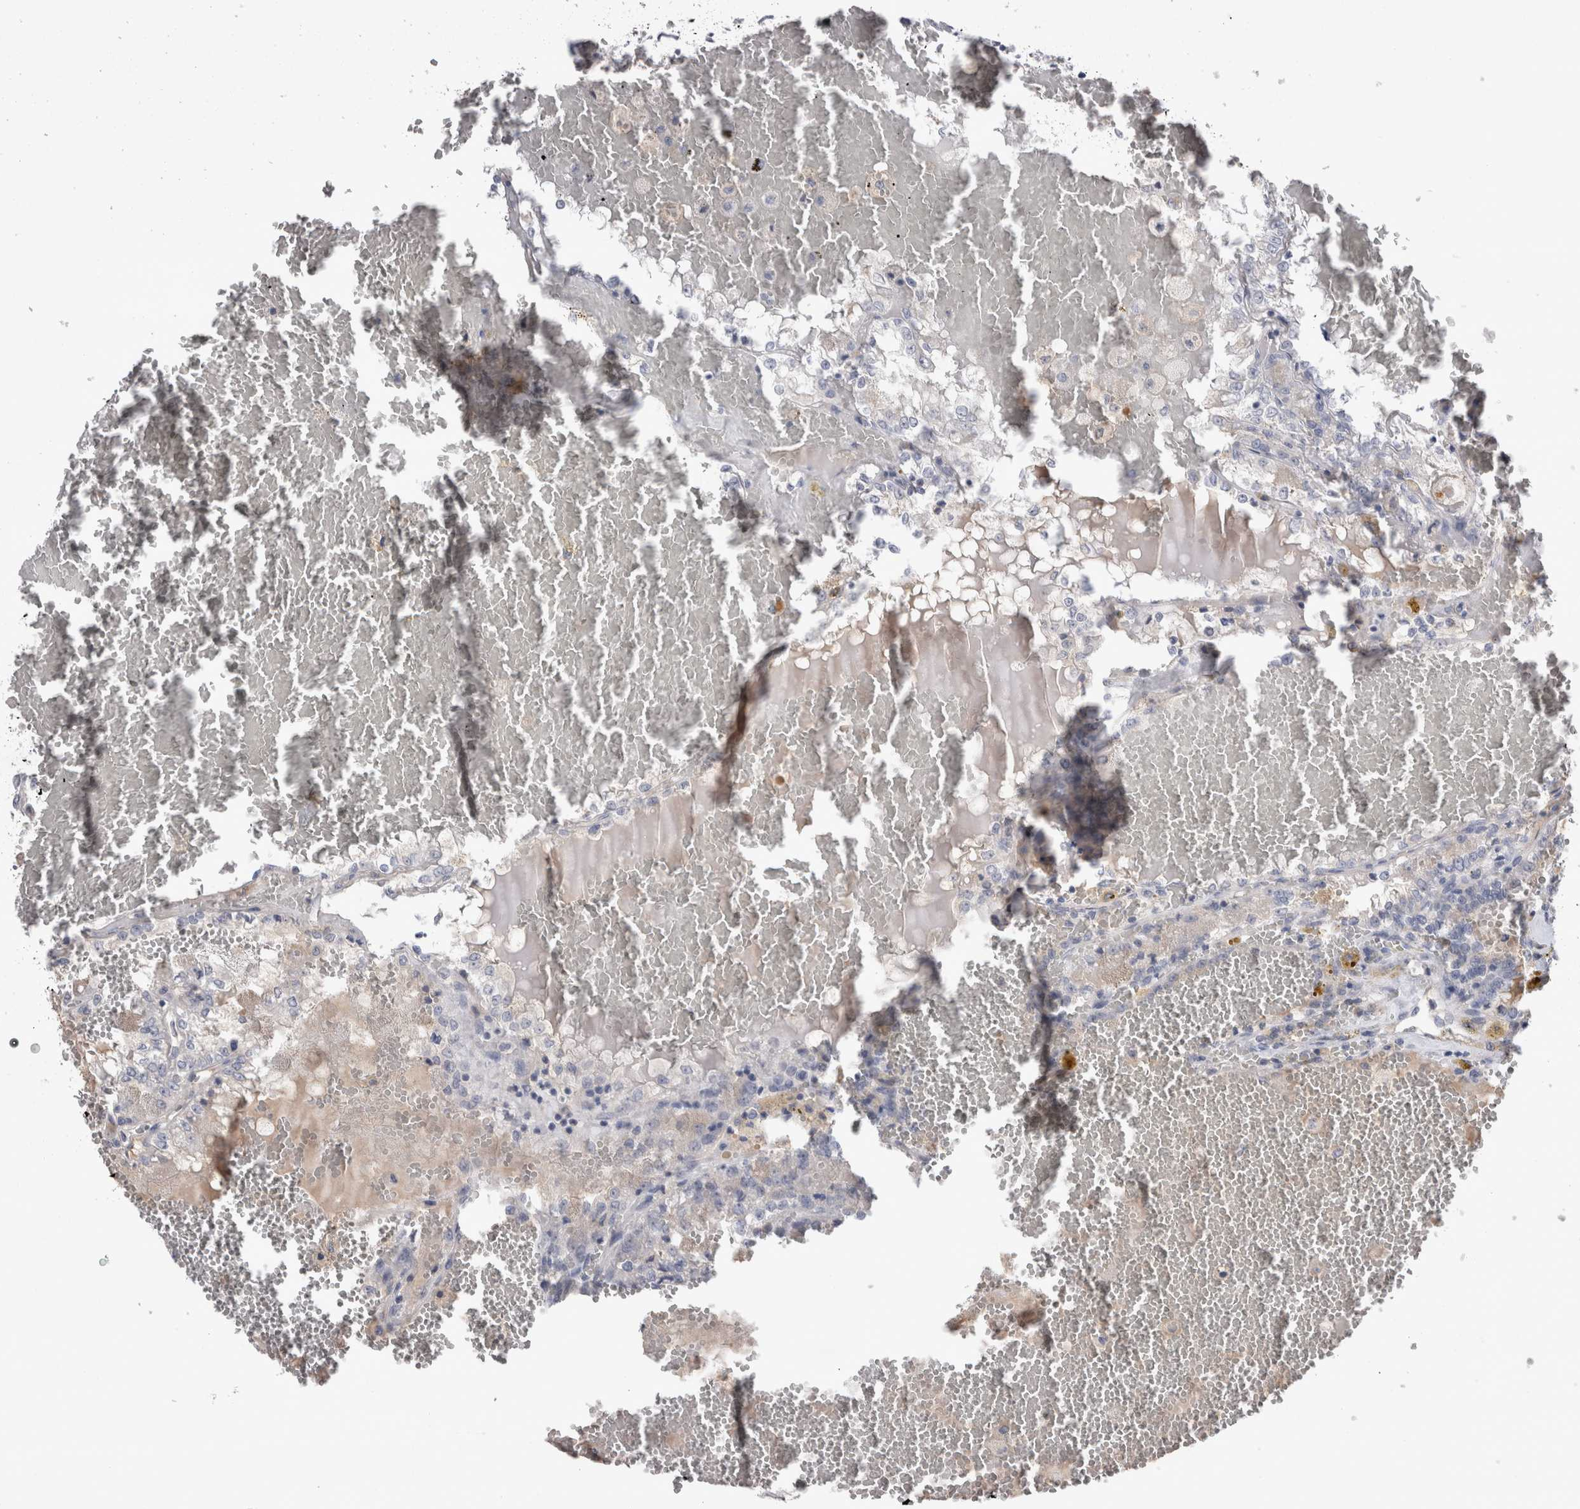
{"staining": {"intensity": "negative", "quantity": "none", "location": "none"}, "tissue": "renal cancer", "cell_type": "Tumor cells", "image_type": "cancer", "snomed": [{"axis": "morphology", "description": "Adenocarcinoma, NOS"}, {"axis": "topography", "description": "Kidney"}], "caption": "Photomicrograph shows no significant protein positivity in tumor cells of adenocarcinoma (renal).", "gene": "REG1A", "patient": {"sex": "female", "age": 56}}